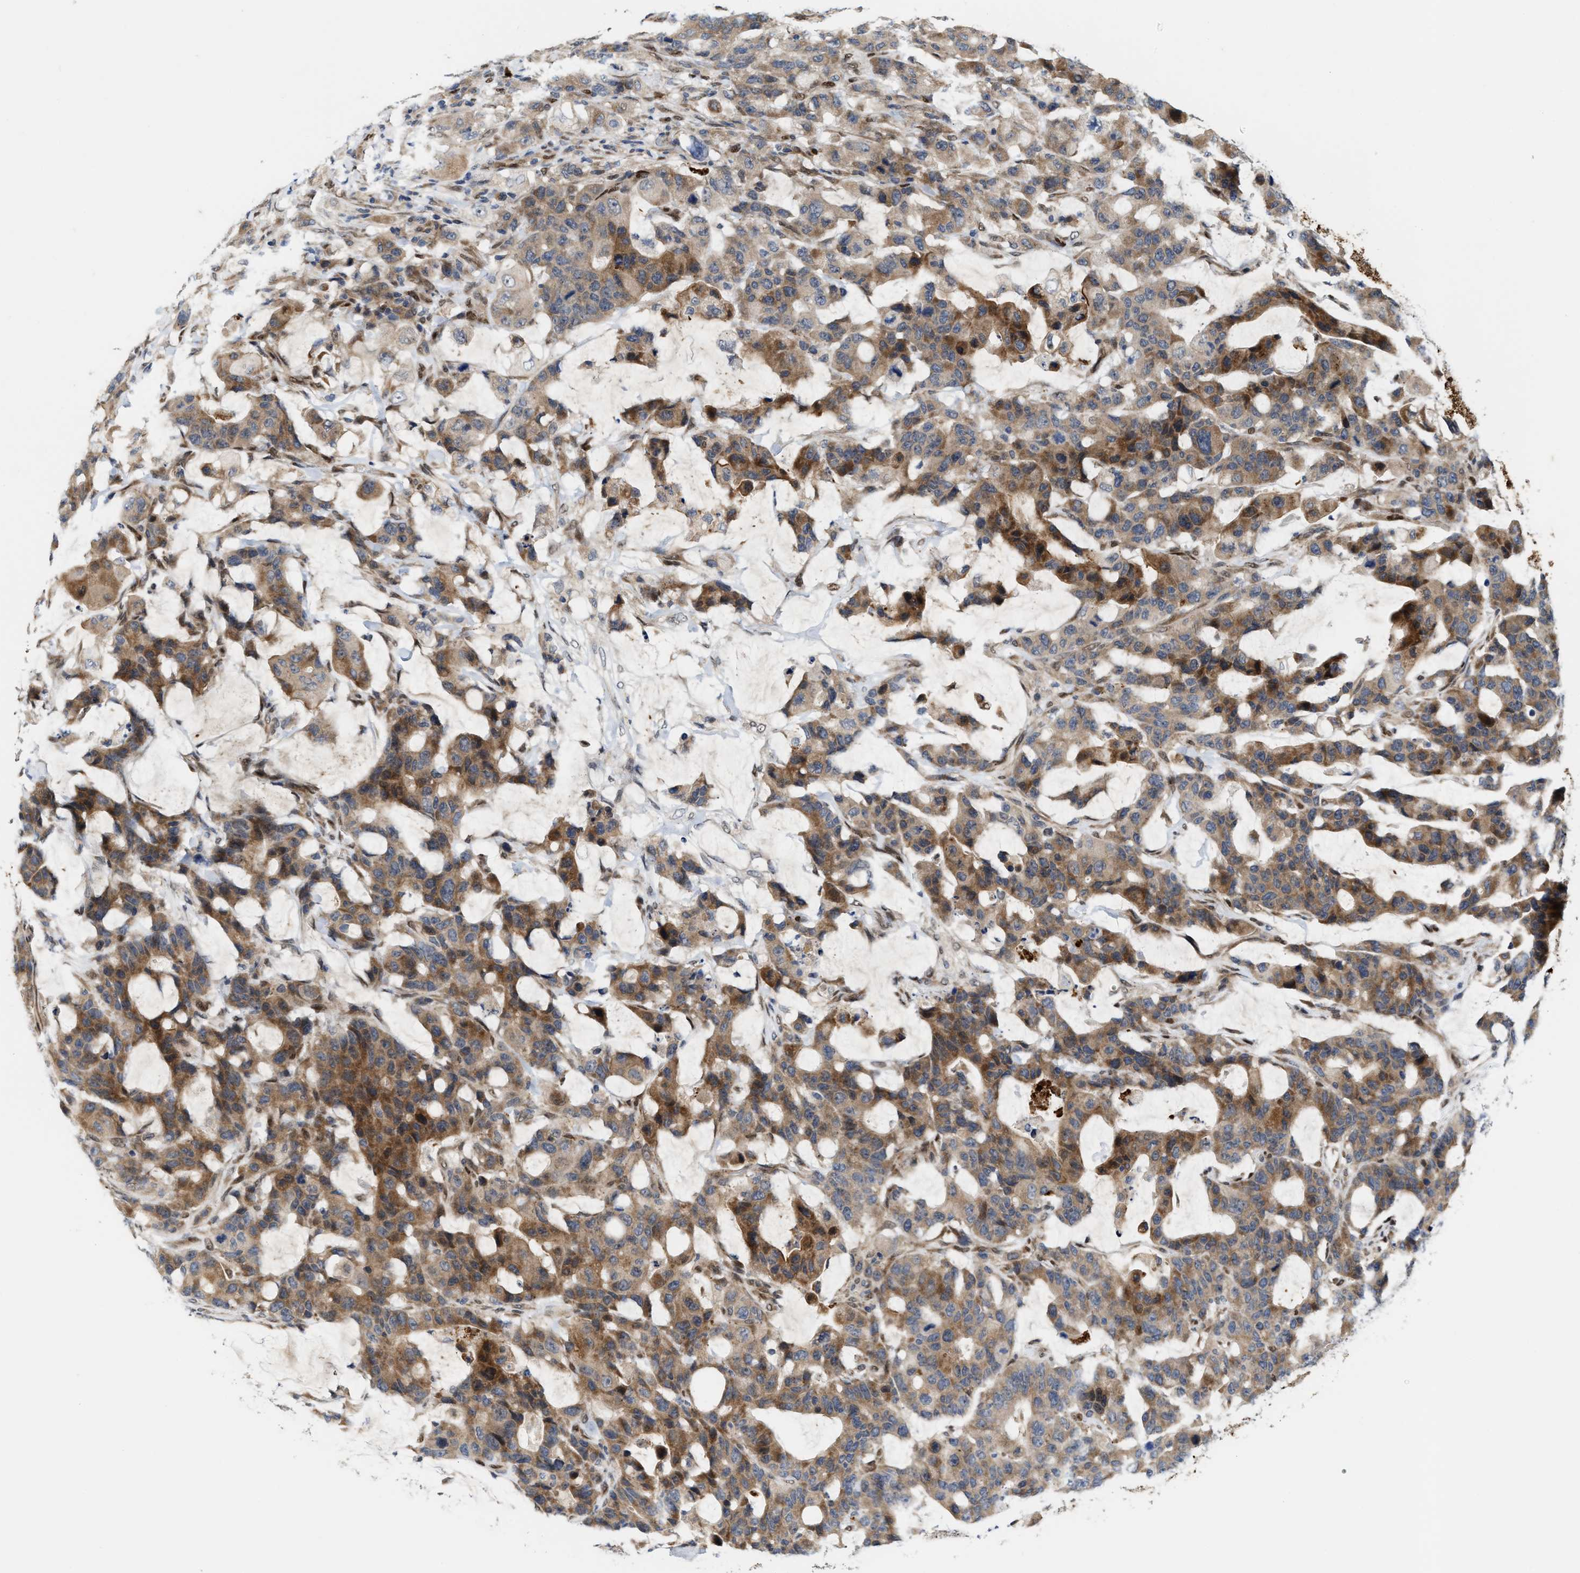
{"staining": {"intensity": "moderate", "quantity": ">75%", "location": "cytoplasmic/membranous"}, "tissue": "colorectal cancer", "cell_type": "Tumor cells", "image_type": "cancer", "snomed": [{"axis": "morphology", "description": "Adenocarcinoma, NOS"}, {"axis": "topography", "description": "Colon"}], "caption": "About >75% of tumor cells in human colorectal adenocarcinoma reveal moderate cytoplasmic/membranous protein staining as visualized by brown immunohistochemical staining.", "gene": "TCF4", "patient": {"sex": "male", "age": 76}}